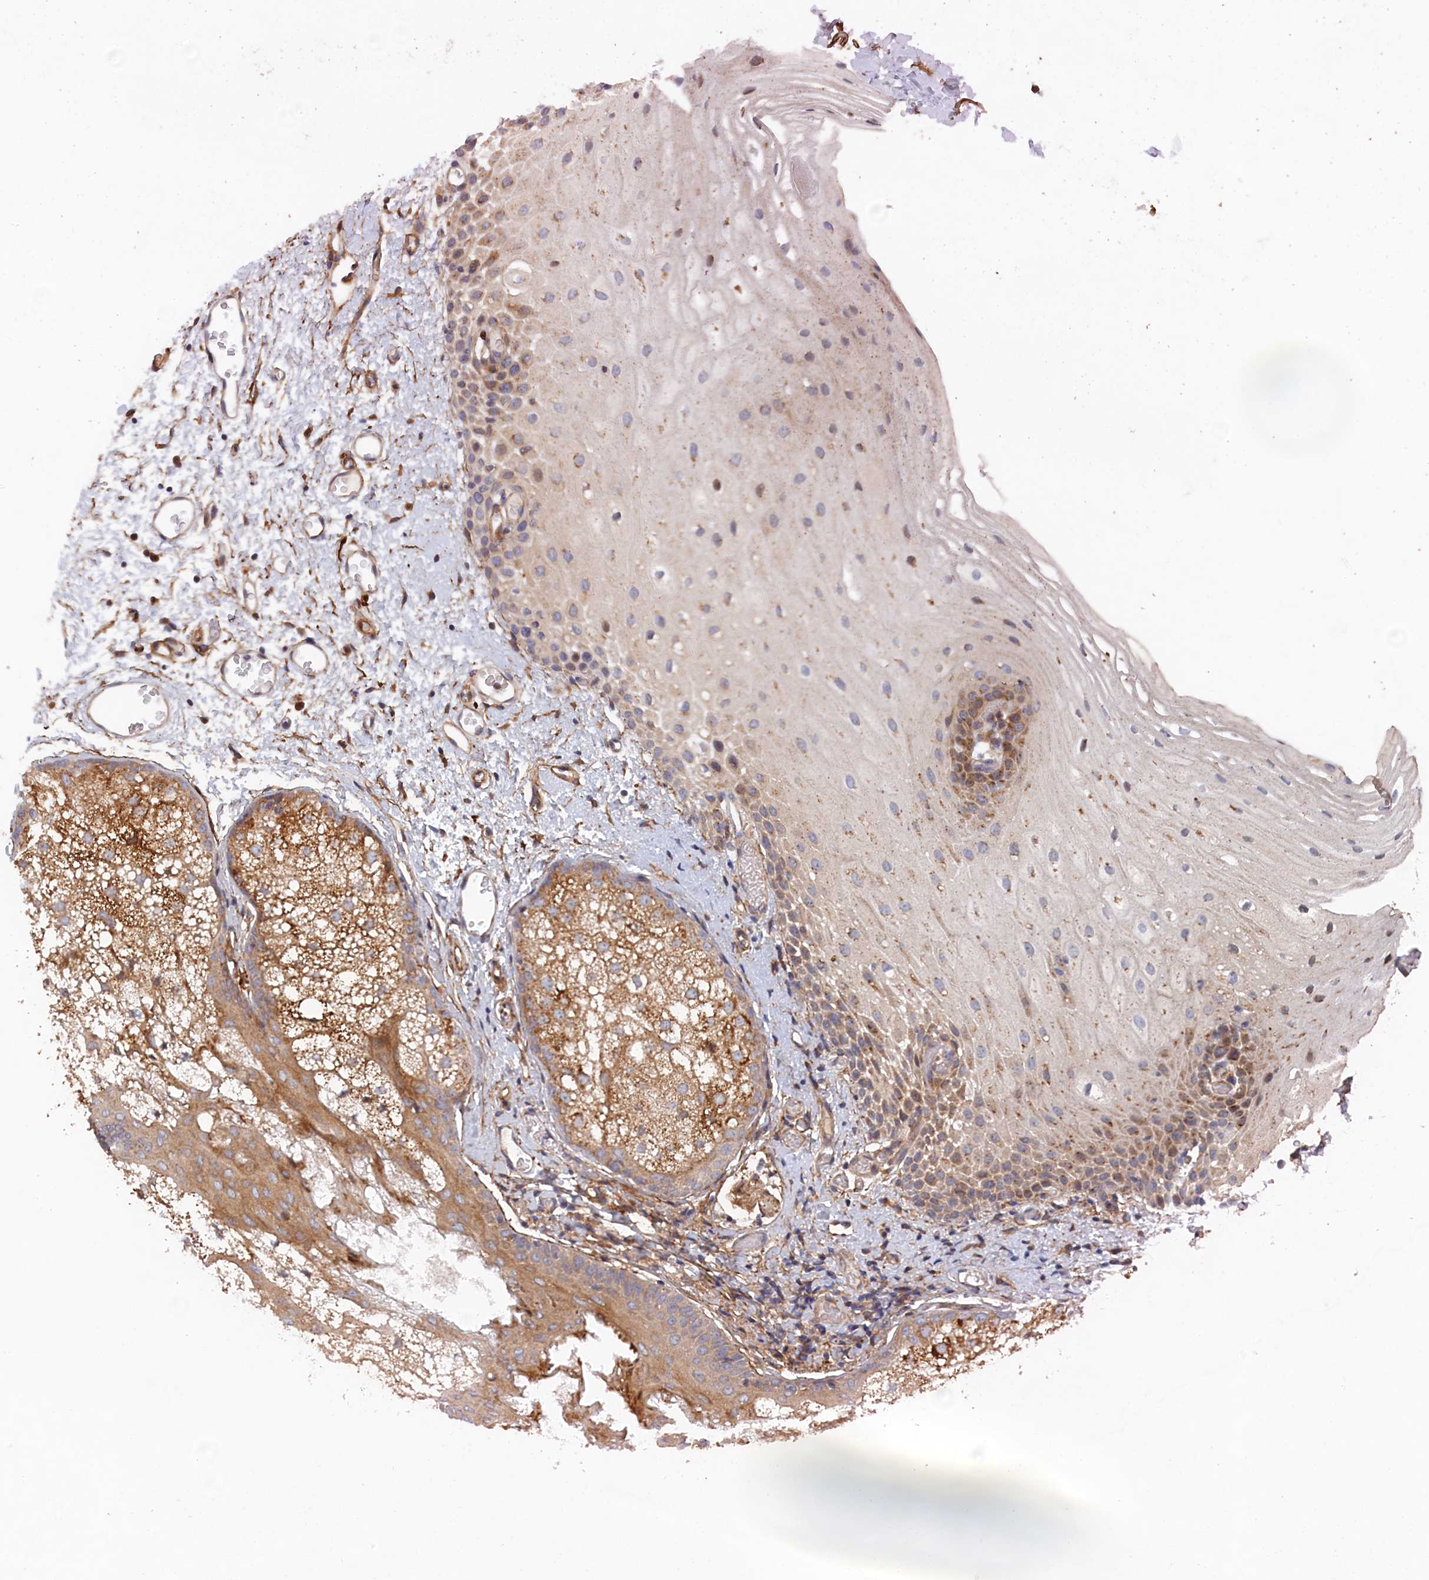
{"staining": {"intensity": "moderate", "quantity": "25%-75%", "location": "cytoplasmic/membranous"}, "tissue": "oral mucosa", "cell_type": "Squamous epithelial cells", "image_type": "normal", "snomed": [{"axis": "morphology", "description": "Normal tissue, NOS"}, {"axis": "morphology", "description": "Squamous cell carcinoma, NOS"}, {"axis": "topography", "description": "Oral tissue"}, {"axis": "topography", "description": "Head-Neck"}], "caption": "Brown immunohistochemical staining in normal oral mucosa displays moderate cytoplasmic/membranous positivity in approximately 25%-75% of squamous epithelial cells. (IHC, brightfield microscopy, high magnification).", "gene": "TMEM196", "patient": {"sex": "female", "age": 70}}